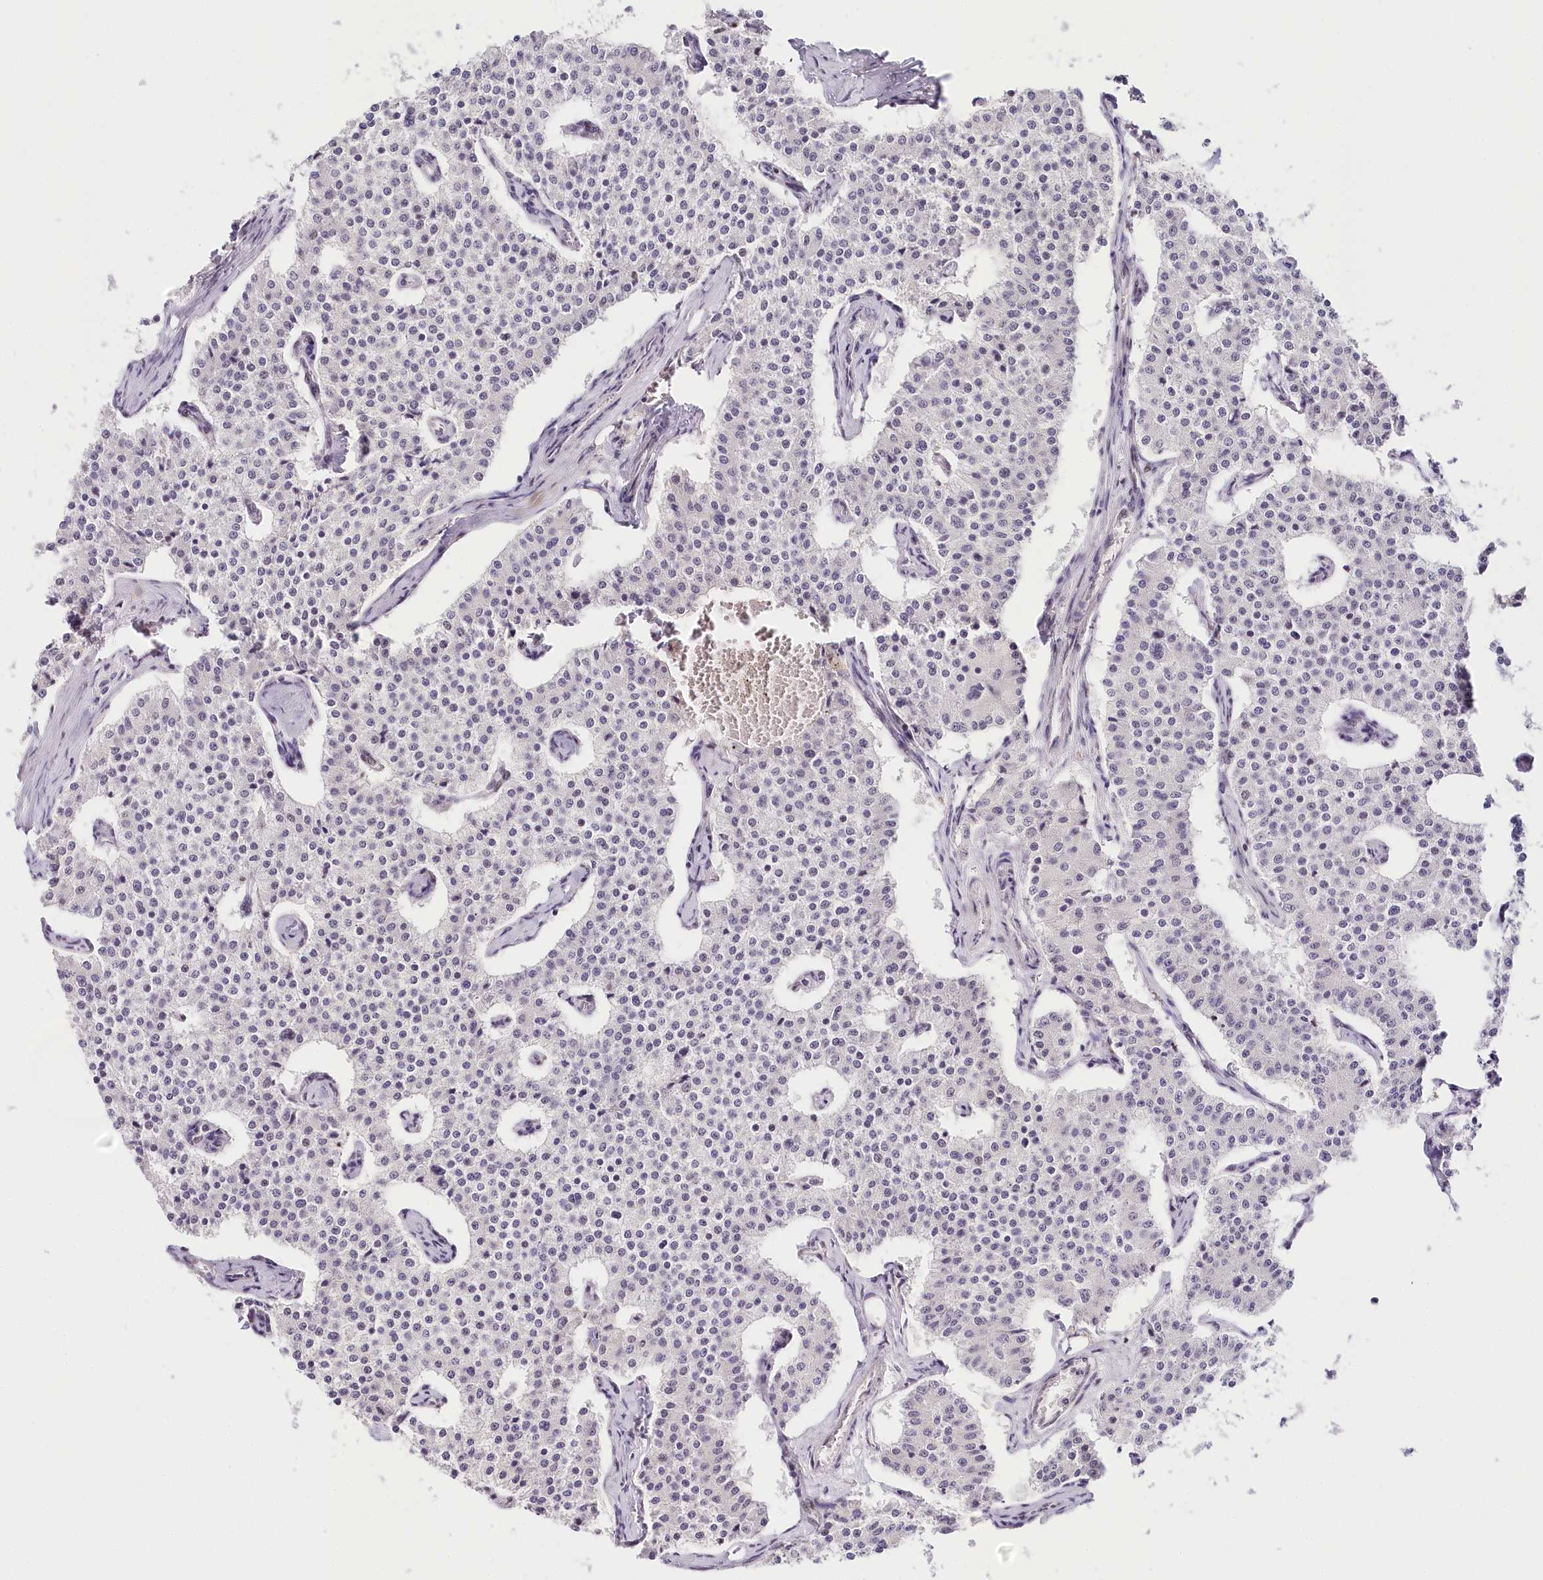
{"staining": {"intensity": "negative", "quantity": "none", "location": "none"}, "tissue": "carcinoid", "cell_type": "Tumor cells", "image_type": "cancer", "snomed": [{"axis": "morphology", "description": "Carcinoid, malignant, NOS"}, {"axis": "topography", "description": "Colon"}], "caption": "Tumor cells are negative for brown protein staining in carcinoid.", "gene": "TP53", "patient": {"sex": "female", "age": 52}}